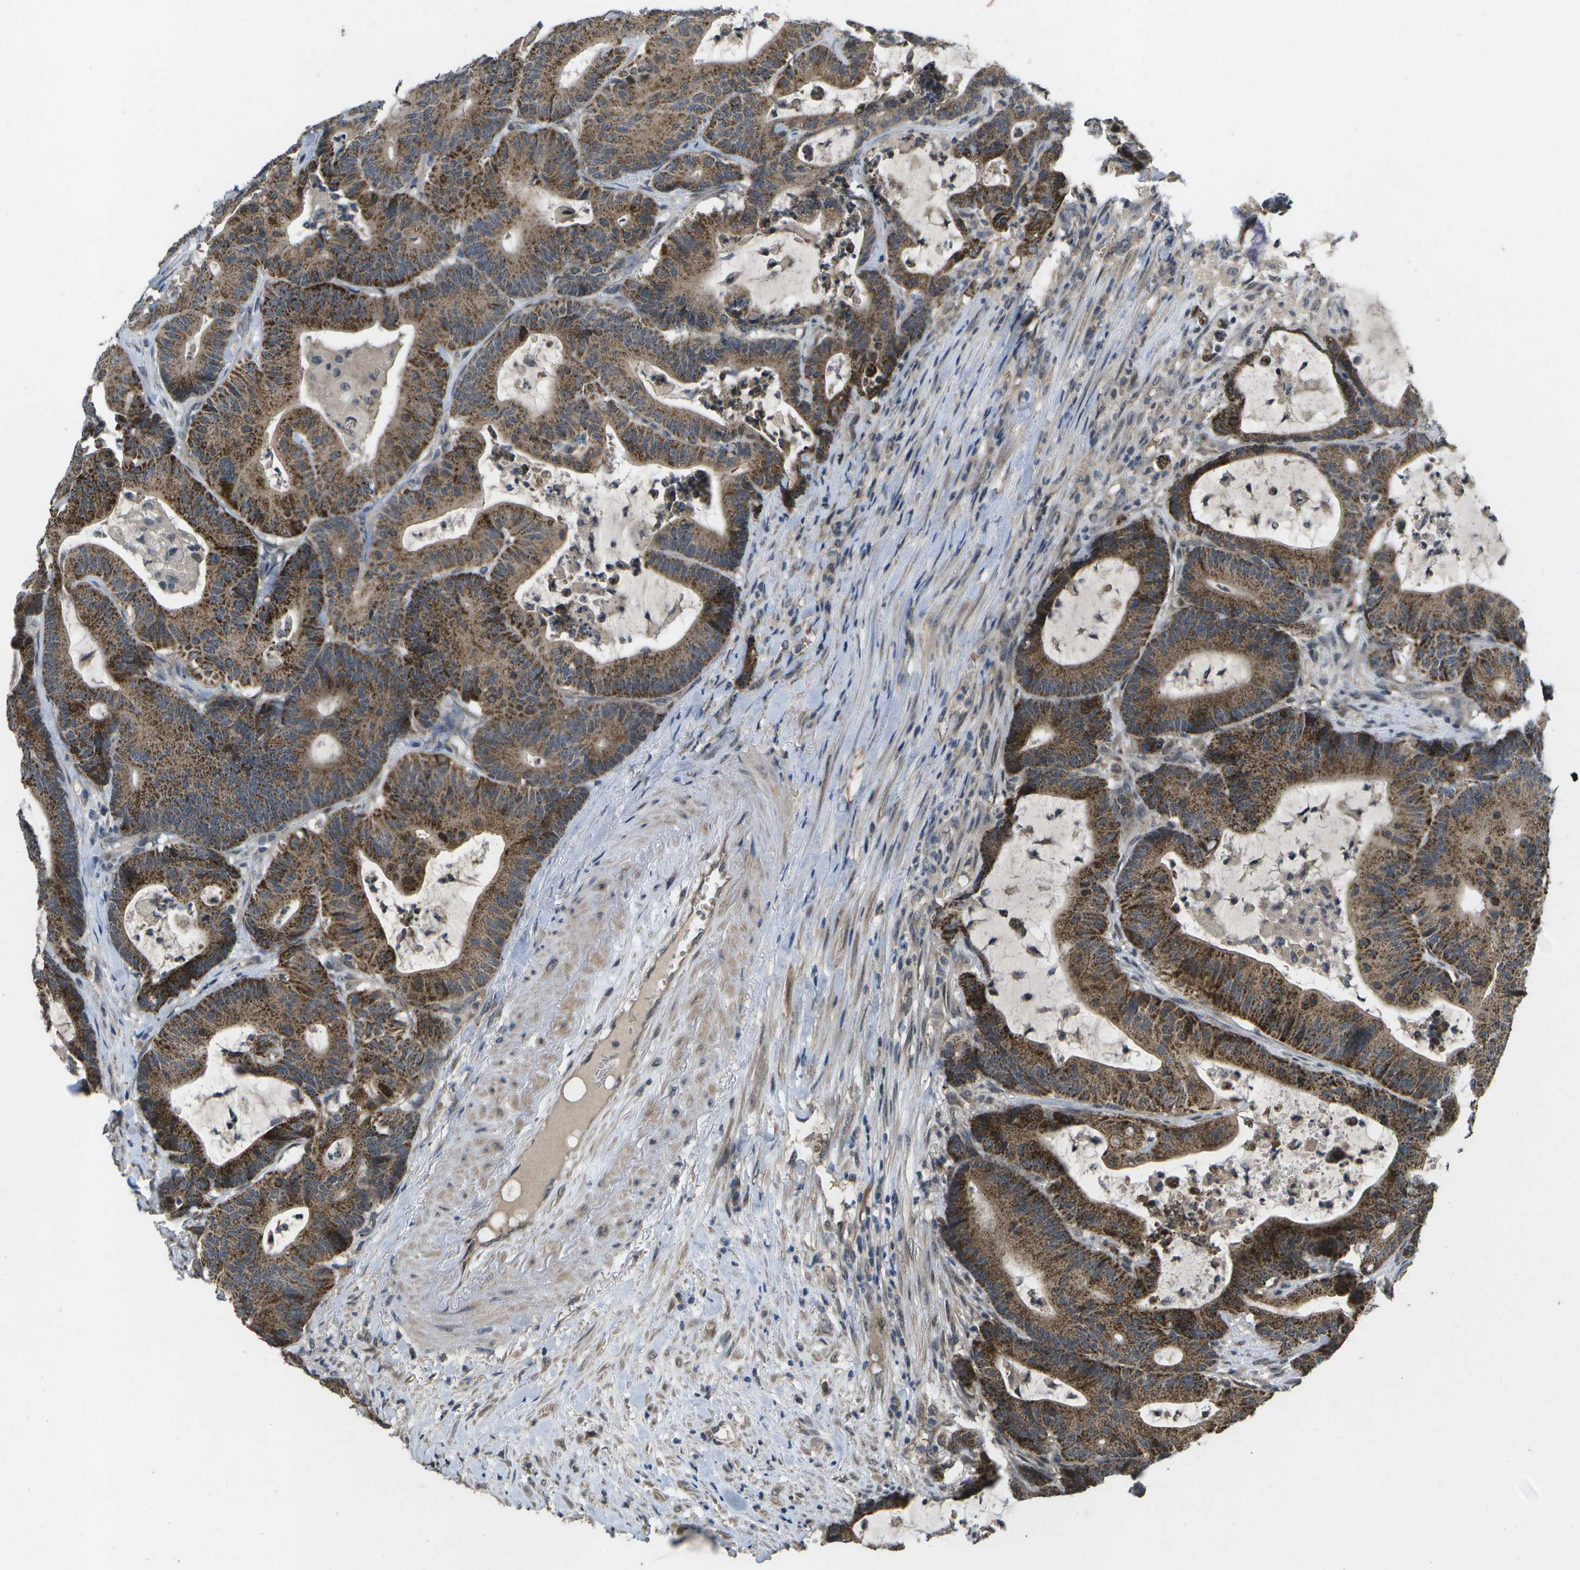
{"staining": {"intensity": "strong", "quantity": ">75%", "location": "cytoplasmic/membranous"}, "tissue": "colorectal cancer", "cell_type": "Tumor cells", "image_type": "cancer", "snomed": [{"axis": "morphology", "description": "Adenocarcinoma, NOS"}, {"axis": "topography", "description": "Colon"}], "caption": "A brown stain shows strong cytoplasmic/membranous expression of a protein in colorectal adenocarcinoma tumor cells. (Stains: DAB in brown, nuclei in blue, Microscopy: brightfield microscopy at high magnification).", "gene": "ALAS1", "patient": {"sex": "female", "age": 84}}